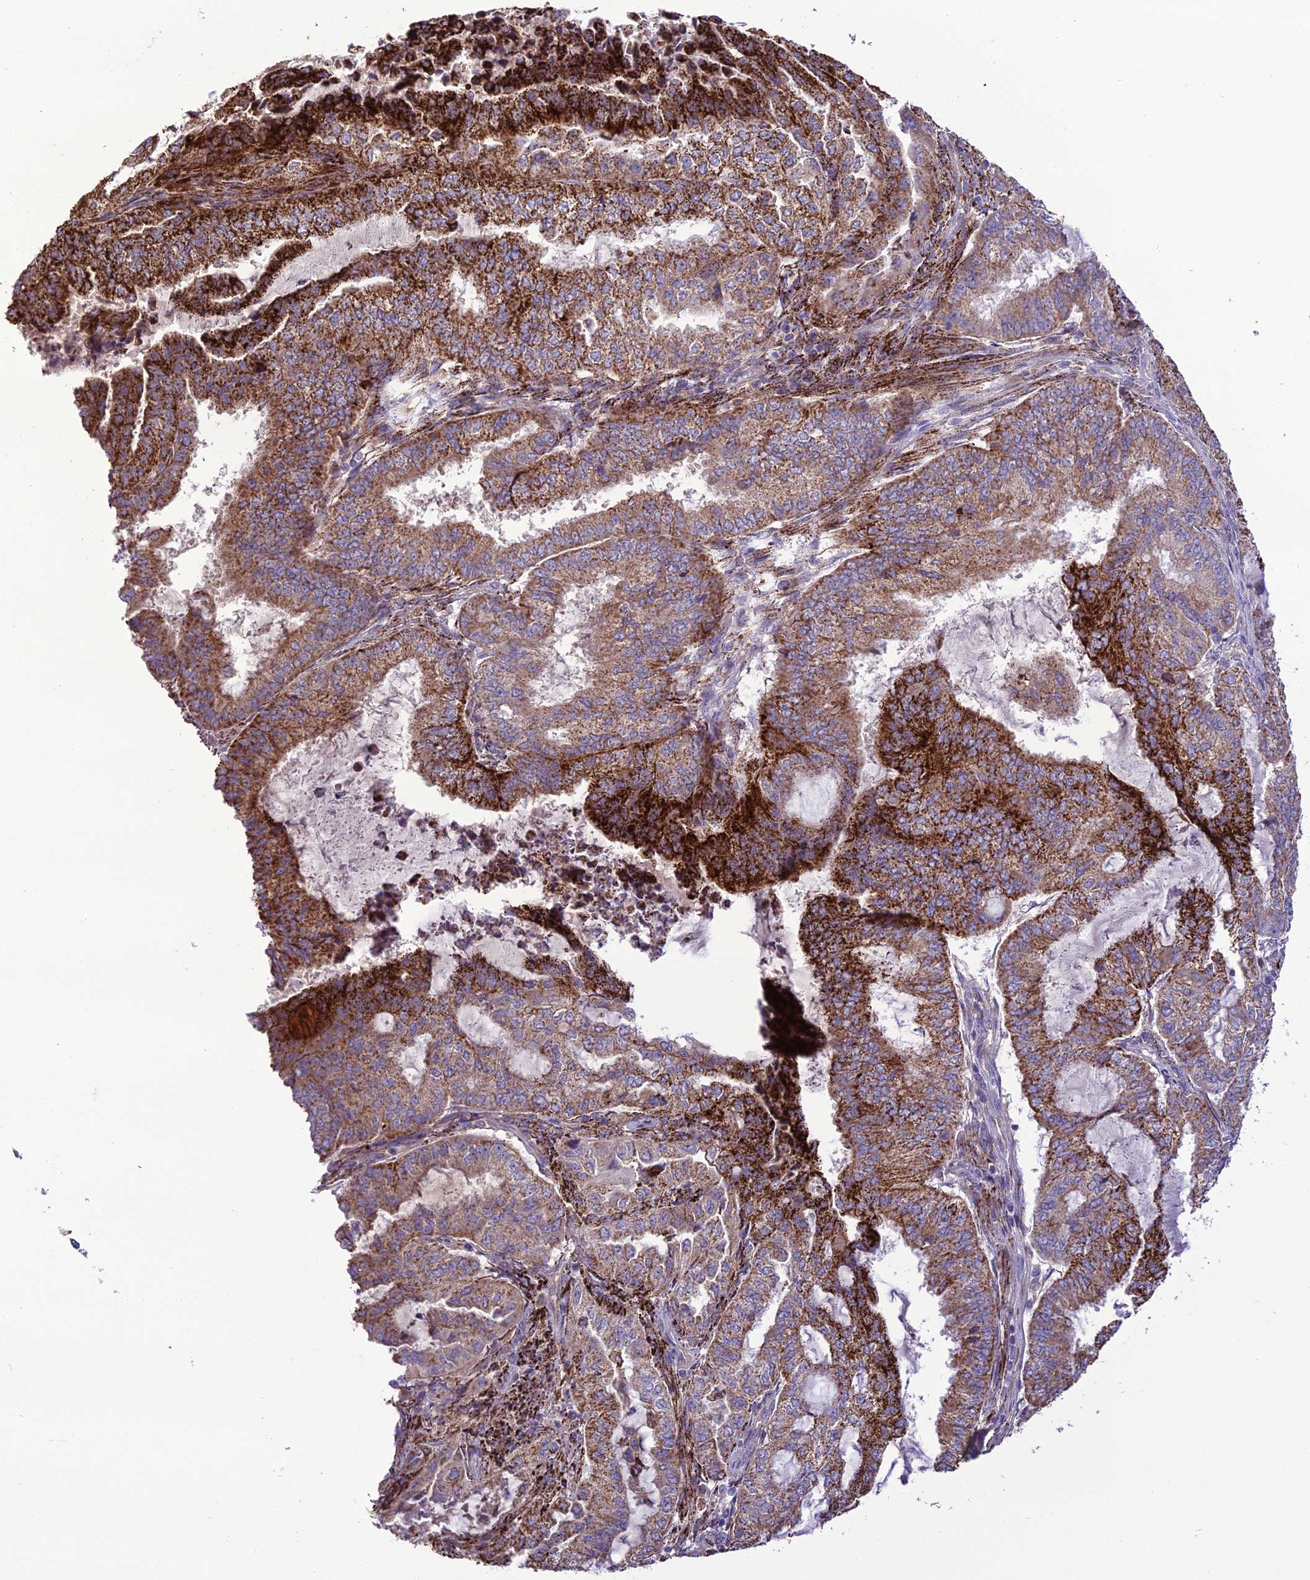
{"staining": {"intensity": "strong", "quantity": ">75%", "location": "cytoplasmic/membranous"}, "tissue": "endometrial cancer", "cell_type": "Tumor cells", "image_type": "cancer", "snomed": [{"axis": "morphology", "description": "Adenocarcinoma, NOS"}, {"axis": "topography", "description": "Endometrium"}], "caption": "DAB immunohistochemical staining of endometrial cancer (adenocarcinoma) exhibits strong cytoplasmic/membranous protein positivity in approximately >75% of tumor cells.", "gene": "TBC1D24", "patient": {"sex": "female", "age": 51}}